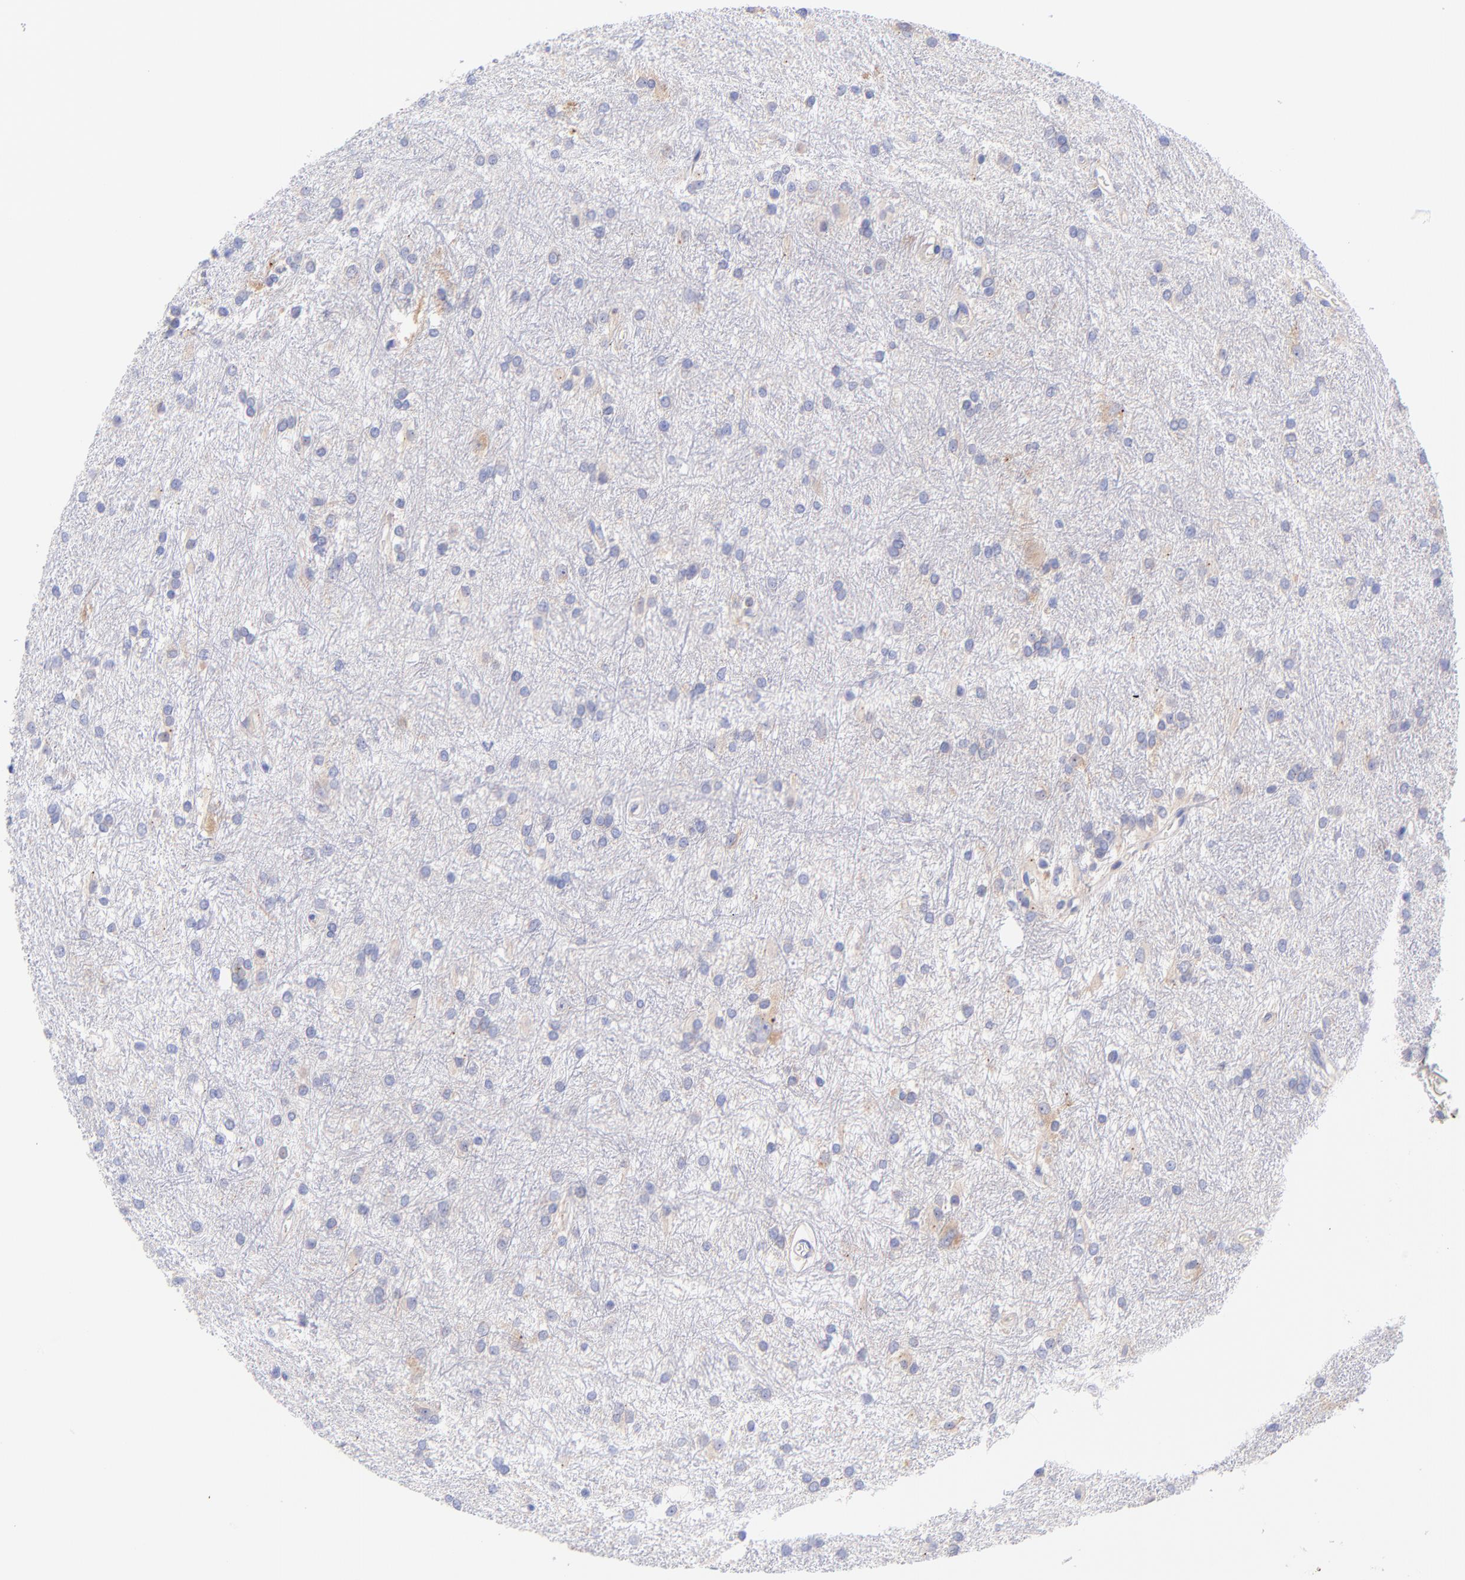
{"staining": {"intensity": "weak", "quantity": "<25%", "location": "cytoplasmic/membranous"}, "tissue": "glioma", "cell_type": "Tumor cells", "image_type": "cancer", "snomed": [{"axis": "morphology", "description": "Glioma, malignant, High grade"}, {"axis": "topography", "description": "Brain"}], "caption": "Immunohistochemical staining of human glioma shows no significant expression in tumor cells.", "gene": "GPHN", "patient": {"sex": "female", "age": 50}}